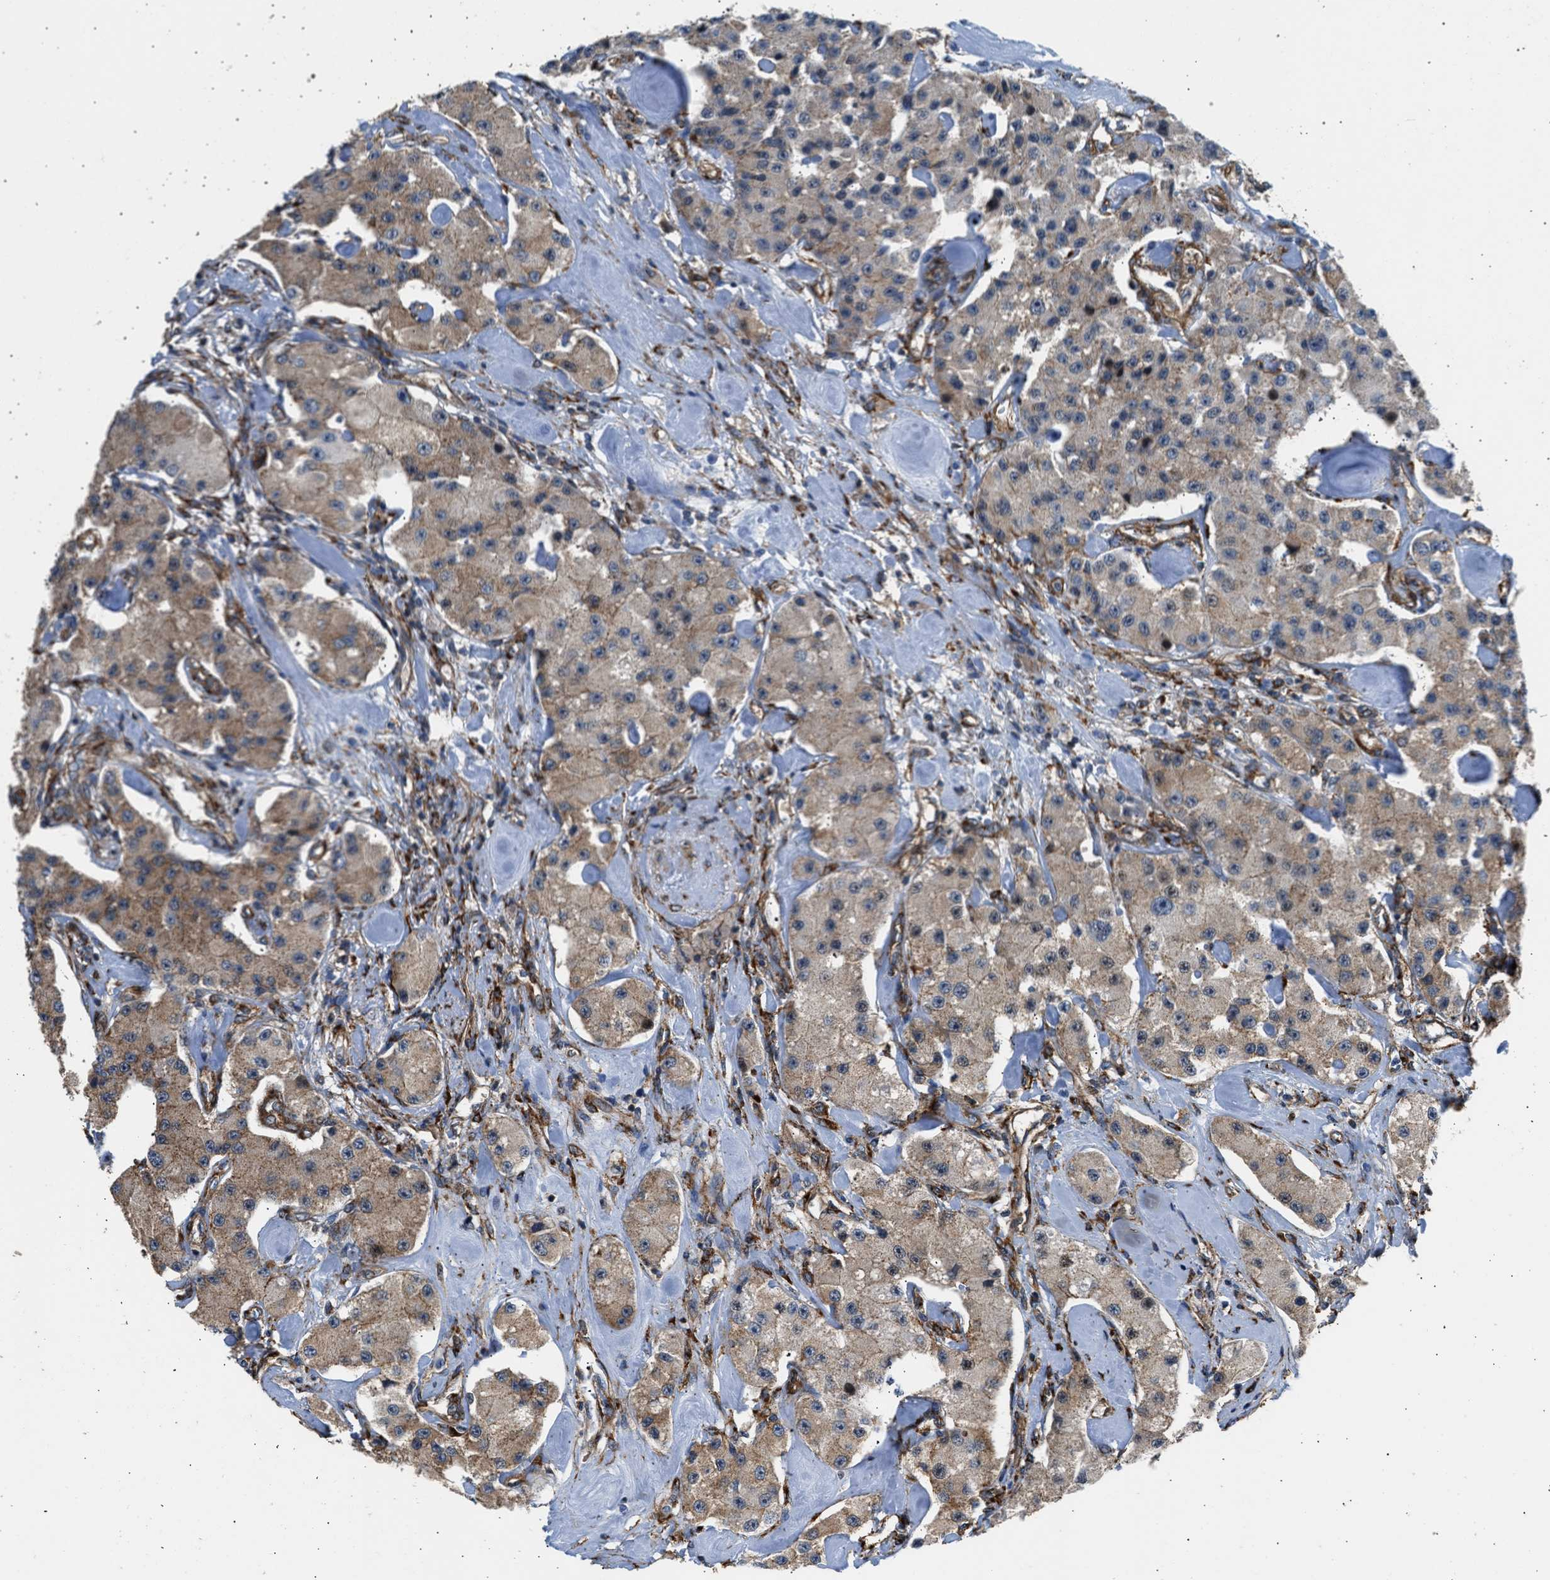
{"staining": {"intensity": "weak", "quantity": ">75%", "location": "cytoplasmic/membranous"}, "tissue": "carcinoid", "cell_type": "Tumor cells", "image_type": "cancer", "snomed": [{"axis": "morphology", "description": "Carcinoid, malignant, NOS"}, {"axis": "topography", "description": "Pancreas"}], "caption": "High-power microscopy captured an immunohistochemistry photomicrograph of carcinoid, revealing weak cytoplasmic/membranous positivity in approximately >75% of tumor cells. (DAB IHC, brown staining for protein, blue staining for nuclei).", "gene": "SEPTIN2", "patient": {"sex": "male", "age": 41}}